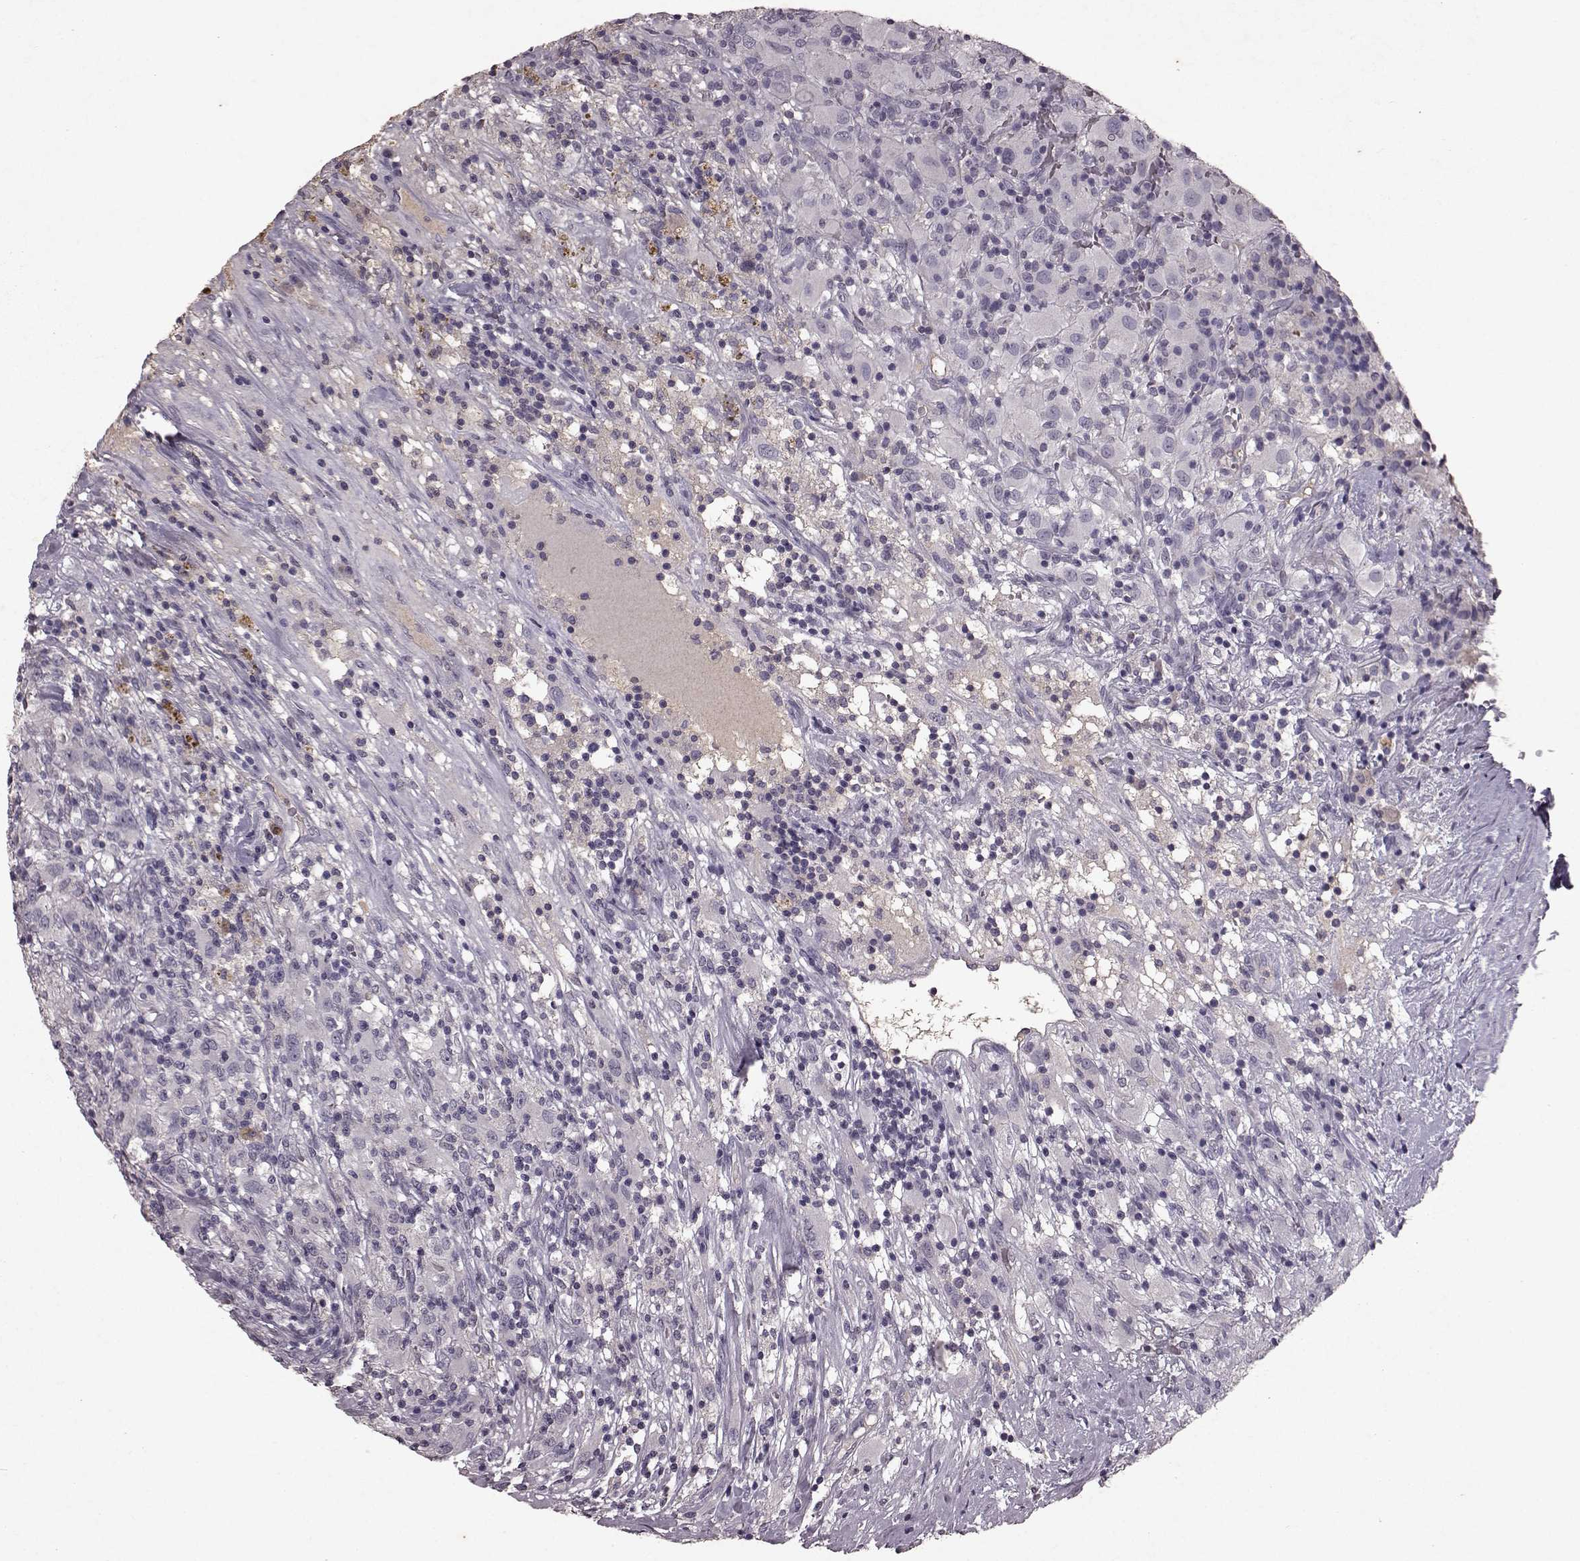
{"staining": {"intensity": "negative", "quantity": "none", "location": "none"}, "tissue": "renal cancer", "cell_type": "Tumor cells", "image_type": "cancer", "snomed": [{"axis": "morphology", "description": "Adenocarcinoma, NOS"}, {"axis": "topography", "description": "Kidney"}], "caption": "Histopathology image shows no significant protein expression in tumor cells of renal cancer.", "gene": "FRRS1L", "patient": {"sex": "female", "age": 67}}